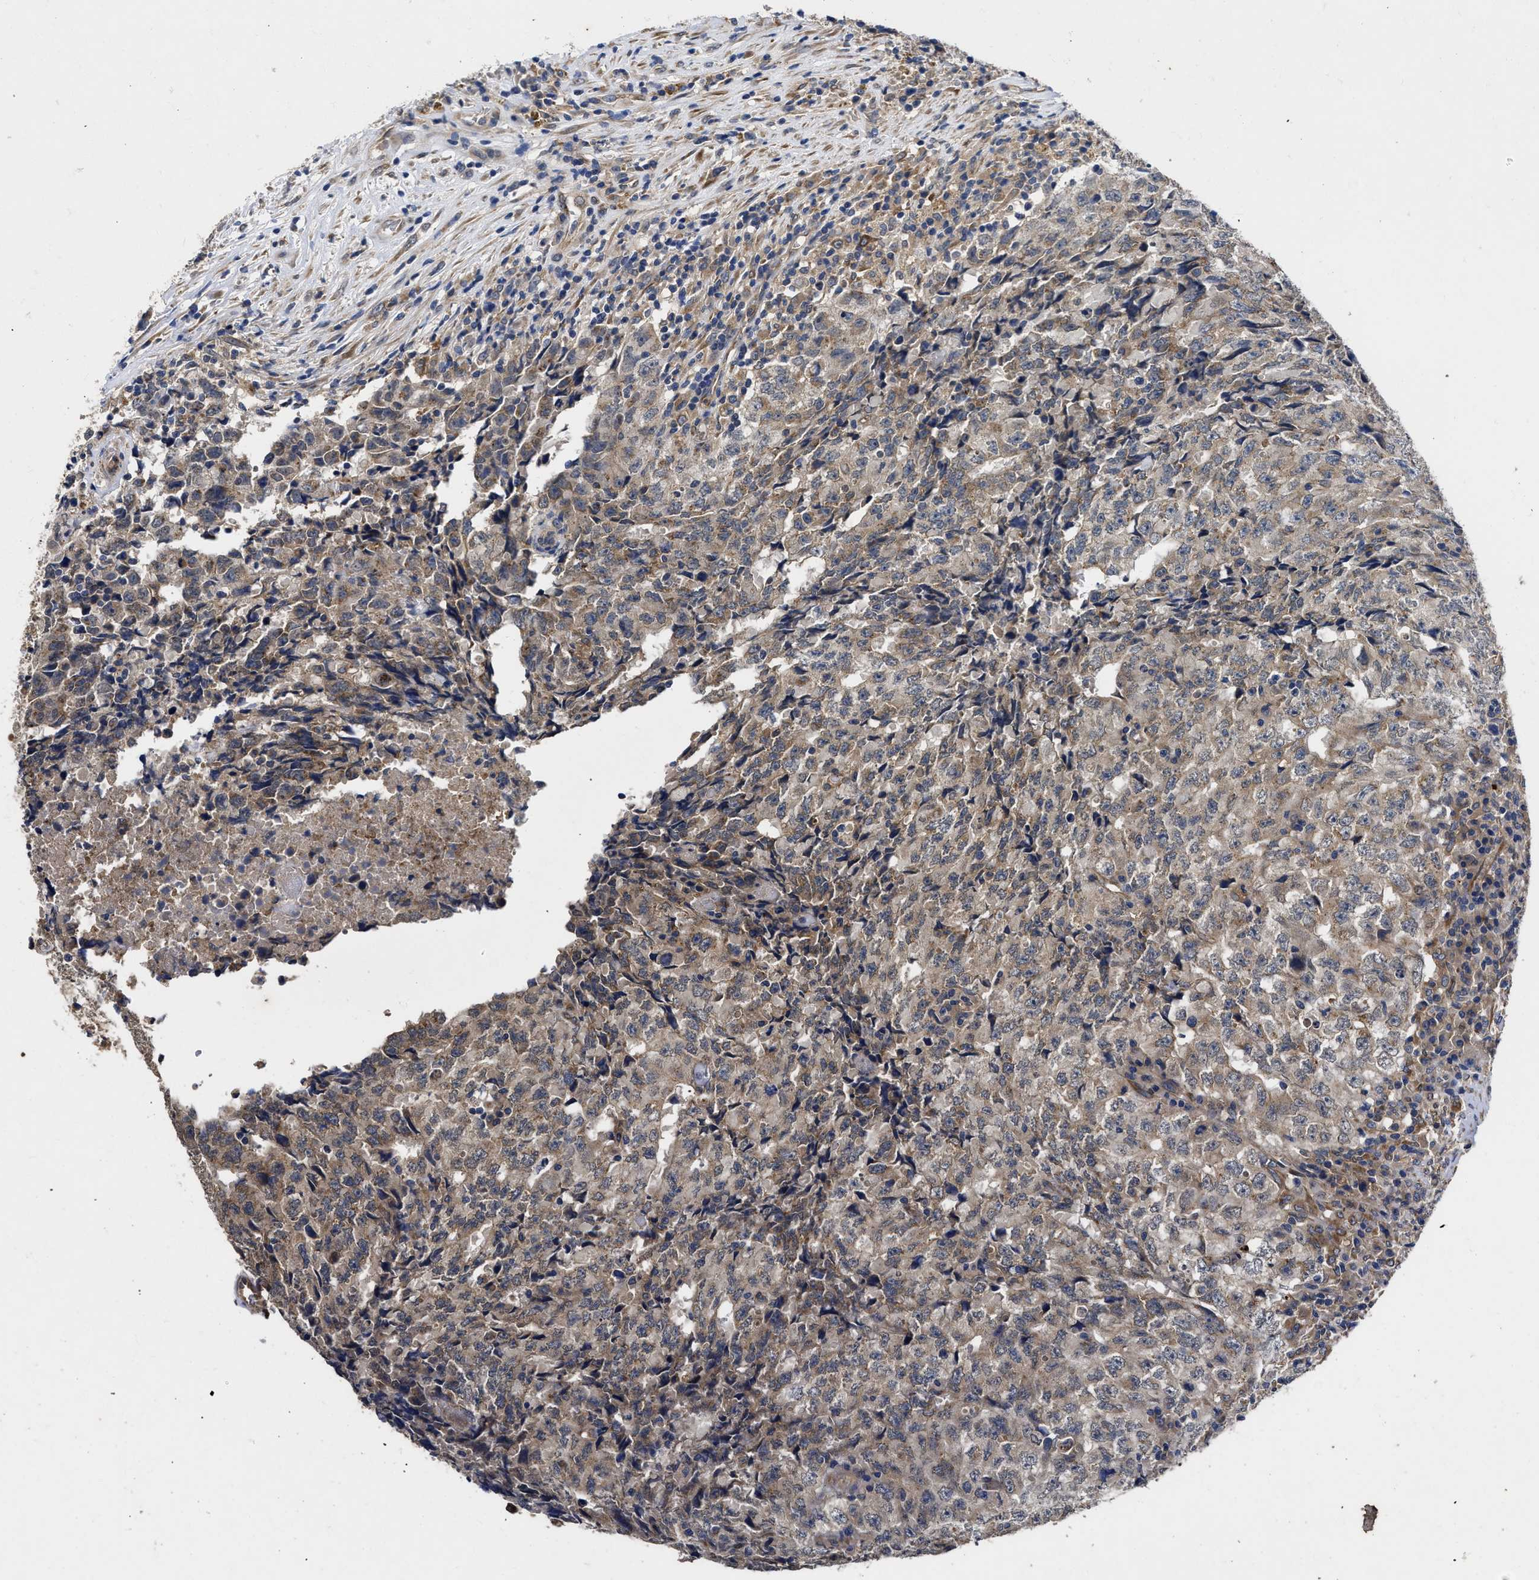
{"staining": {"intensity": "weak", "quantity": "<25%", "location": "cytoplasmic/membranous"}, "tissue": "testis cancer", "cell_type": "Tumor cells", "image_type": "cancer", "snomed": [{"axis": "morphology", "description": "Necrosis, NOS"}, {"axis": "morphology", "description": "Carcinoma, Embryonal, NOS"}, {"axis": "topography", "description": "Testis"}], "caption": "Testis embryonal carcinoma stained for a protein using immunohistochemistry (IHC) shows no staining tumor cells.", "gene": "PKD2", "patient": {"sex": "male", "age": 19}}